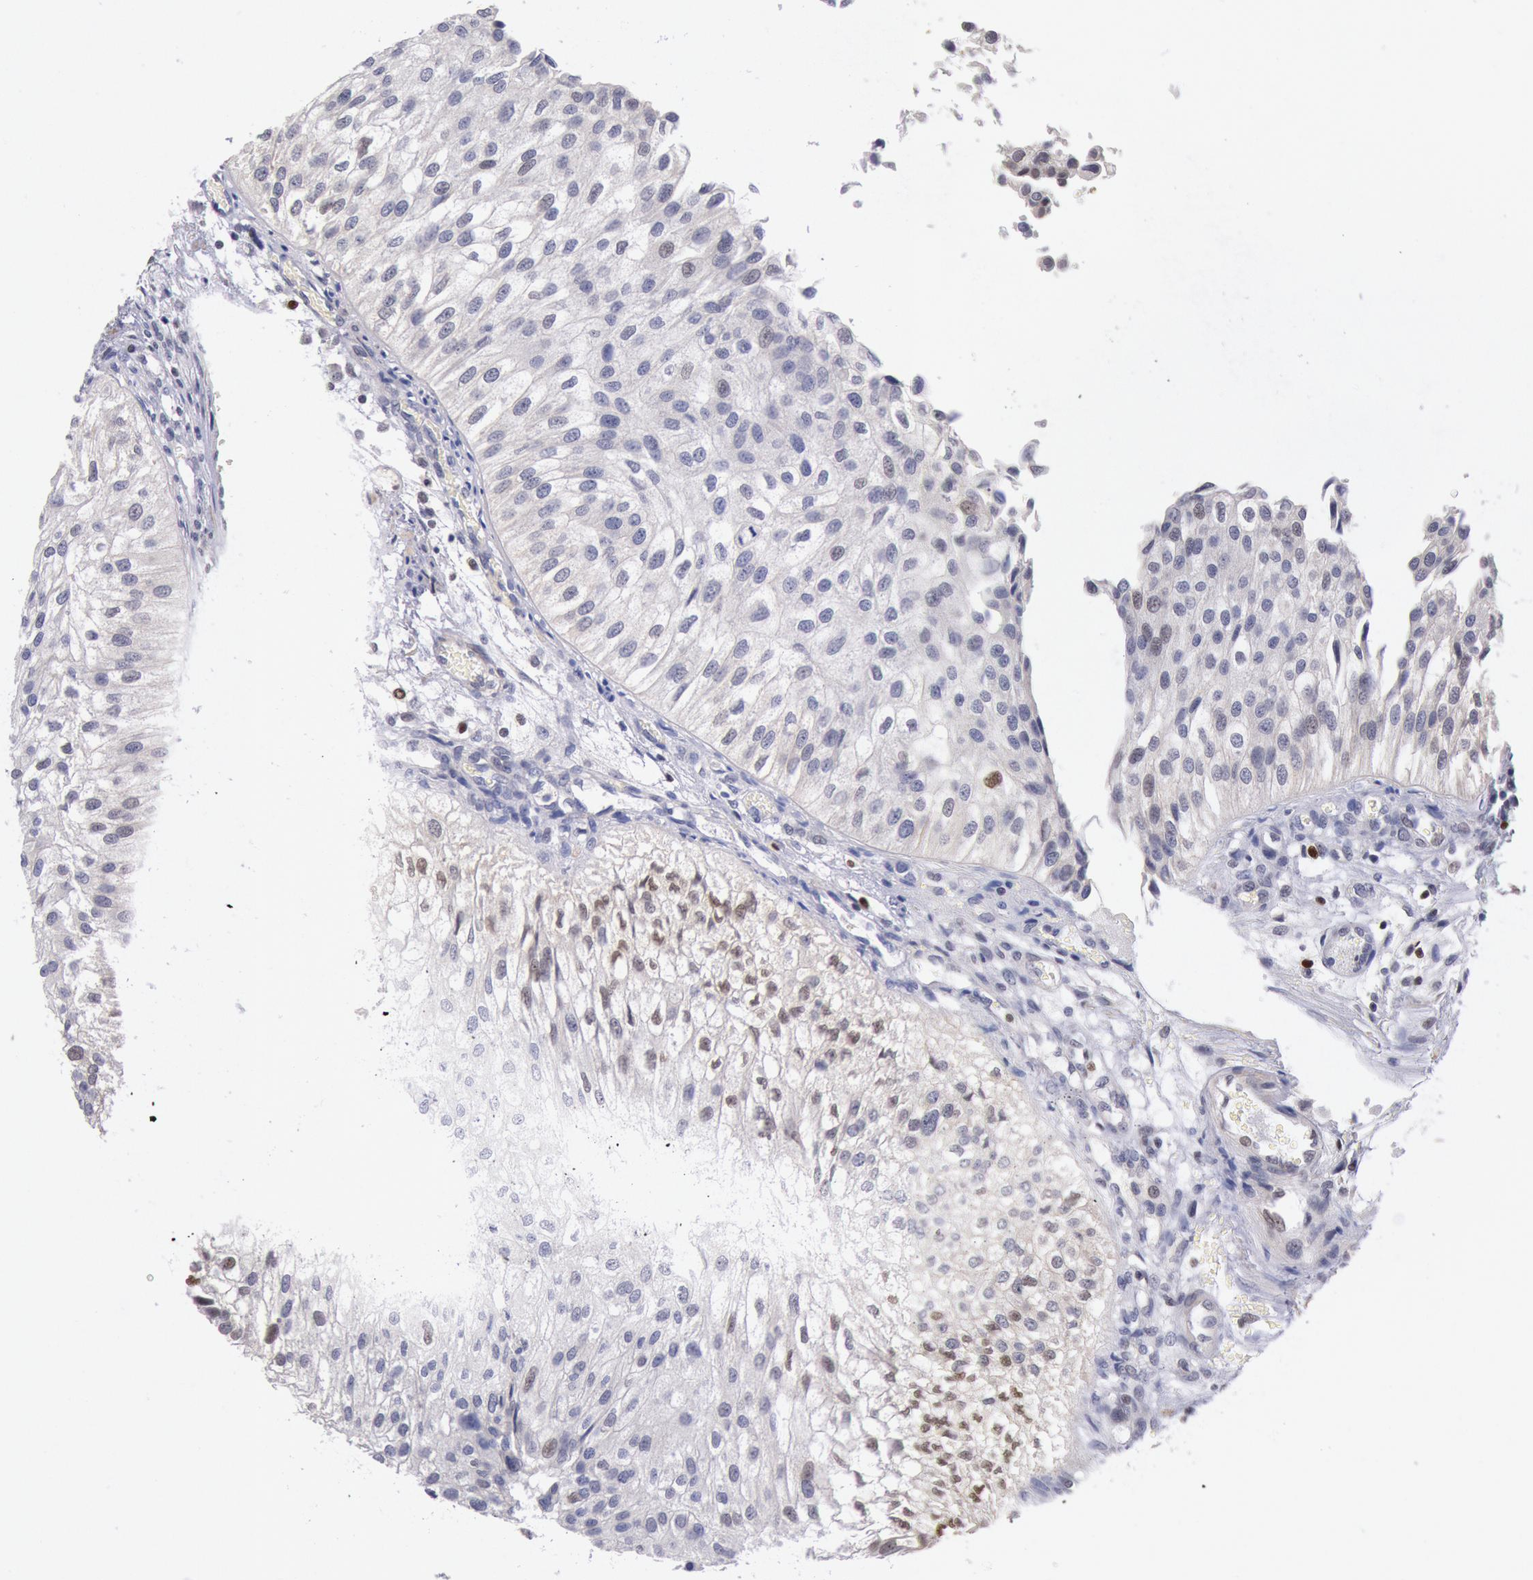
{"staining": {"intensity": "moderate", "quantity": "<25%", "location": "nuclear"}, "tissue": "urothelial cancer", "cell_type": "Tumor cells", "image_type": "cancer", "snomed": [{"axis": "morphology", "description": "Urothelial carcinoma, Low grade"}, {"axis": "topography", "description": "Urinary bladder"}], "caption": "Approximately <25% of tumor cells in human urothelial carcinoma (low-grade) show moderate nuclear protein staining as visualized by brown immunohistochemical staining.", "gene": "RPS6KA5", "patient": {"sex": "female", "age": 89}}